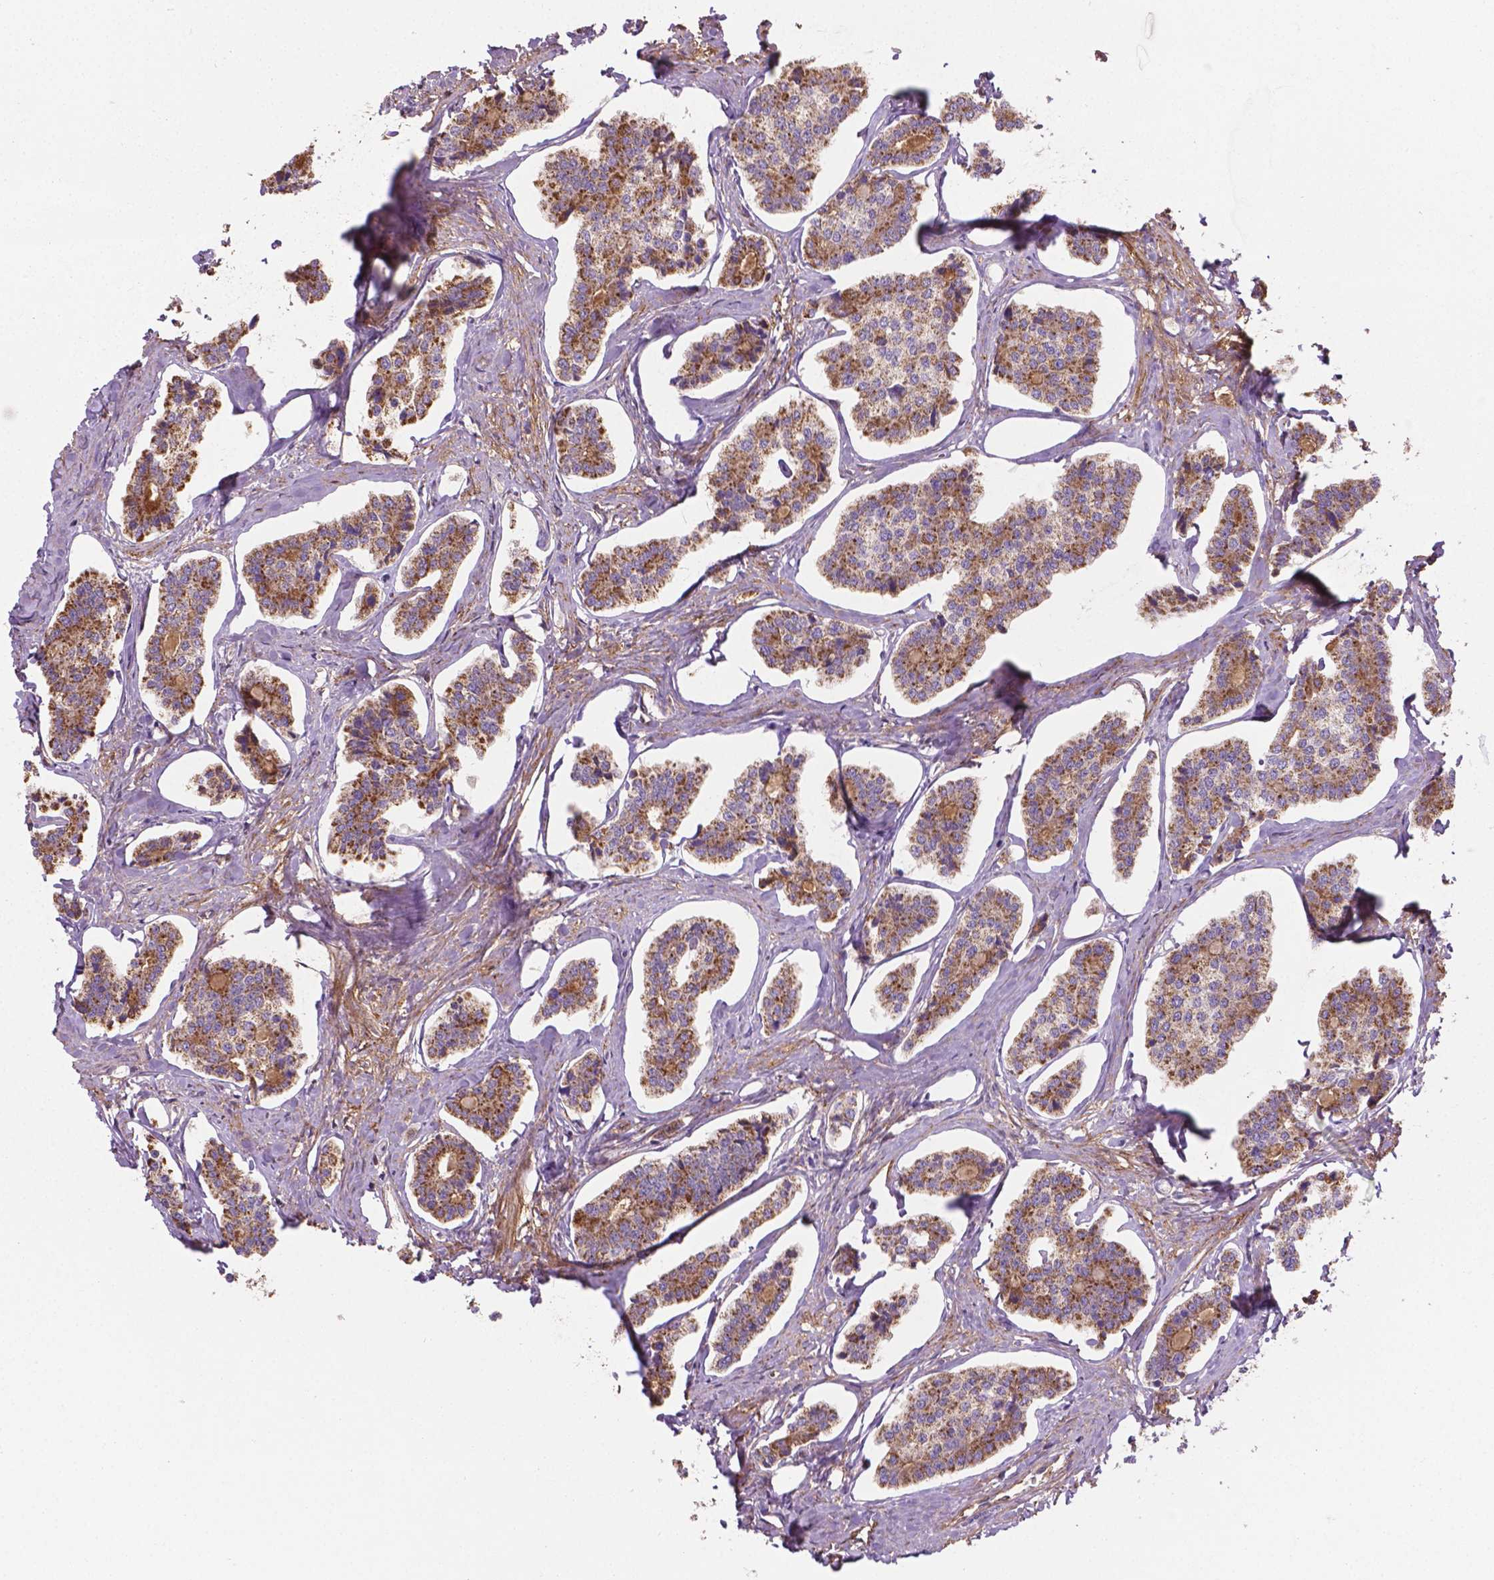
{"staining": {"intensity": "moderate", "quantity": ">75%", "location": "cytoplasmic/membranous"}, "tissue": "carcinoid", "cell_type": "Tumor cells", "image_type": "cancer", "snomed": [{"axis": "morphology", "description": "Carcinoid, malignant, NOS"}, {"axis": "topography", "description": "Small intestine"}], "caption": "High-power microscopy captured an immunohistochemistry micrograph of carcinoid, revealing moderate cytoplasmic/membranous positivity in about >75% of tumor cells.", "gene": "TCAF1", "patient": {"sex": "female", "age": 65}}